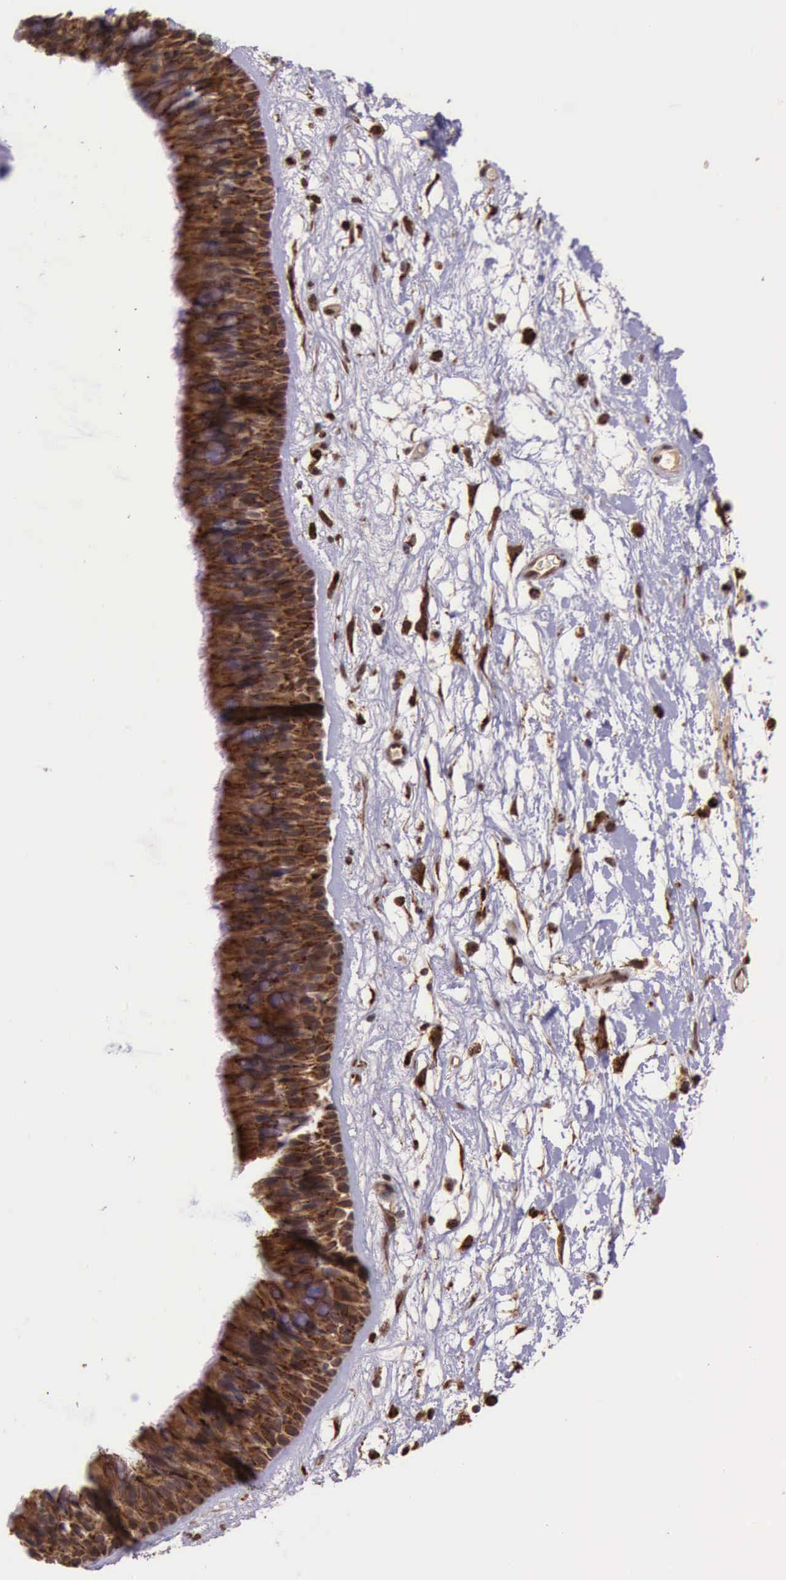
{"staining": {"intensity": "strong", "quantity": ">75%", "location": "cytoplasmic/membranous"}, "tissue": "nasopharynx", "cell_type": "Respiratory epithelial cells", "image_type": "normal", "snomed": [{"axis": "morphology", "description": "Normal tissue, NOS"}, {"axis": "topography", "description": "Nasopharynx"}], "caption": "An image showing strong cytoplasmic/membranous staining in approximately >75% of respiratory epithelial cells in benign nasopharynx, as visualized by brown immunohistochemical staining.", "gene": "ARMCX3", "patient": {"sex": "male", "age": 13}}